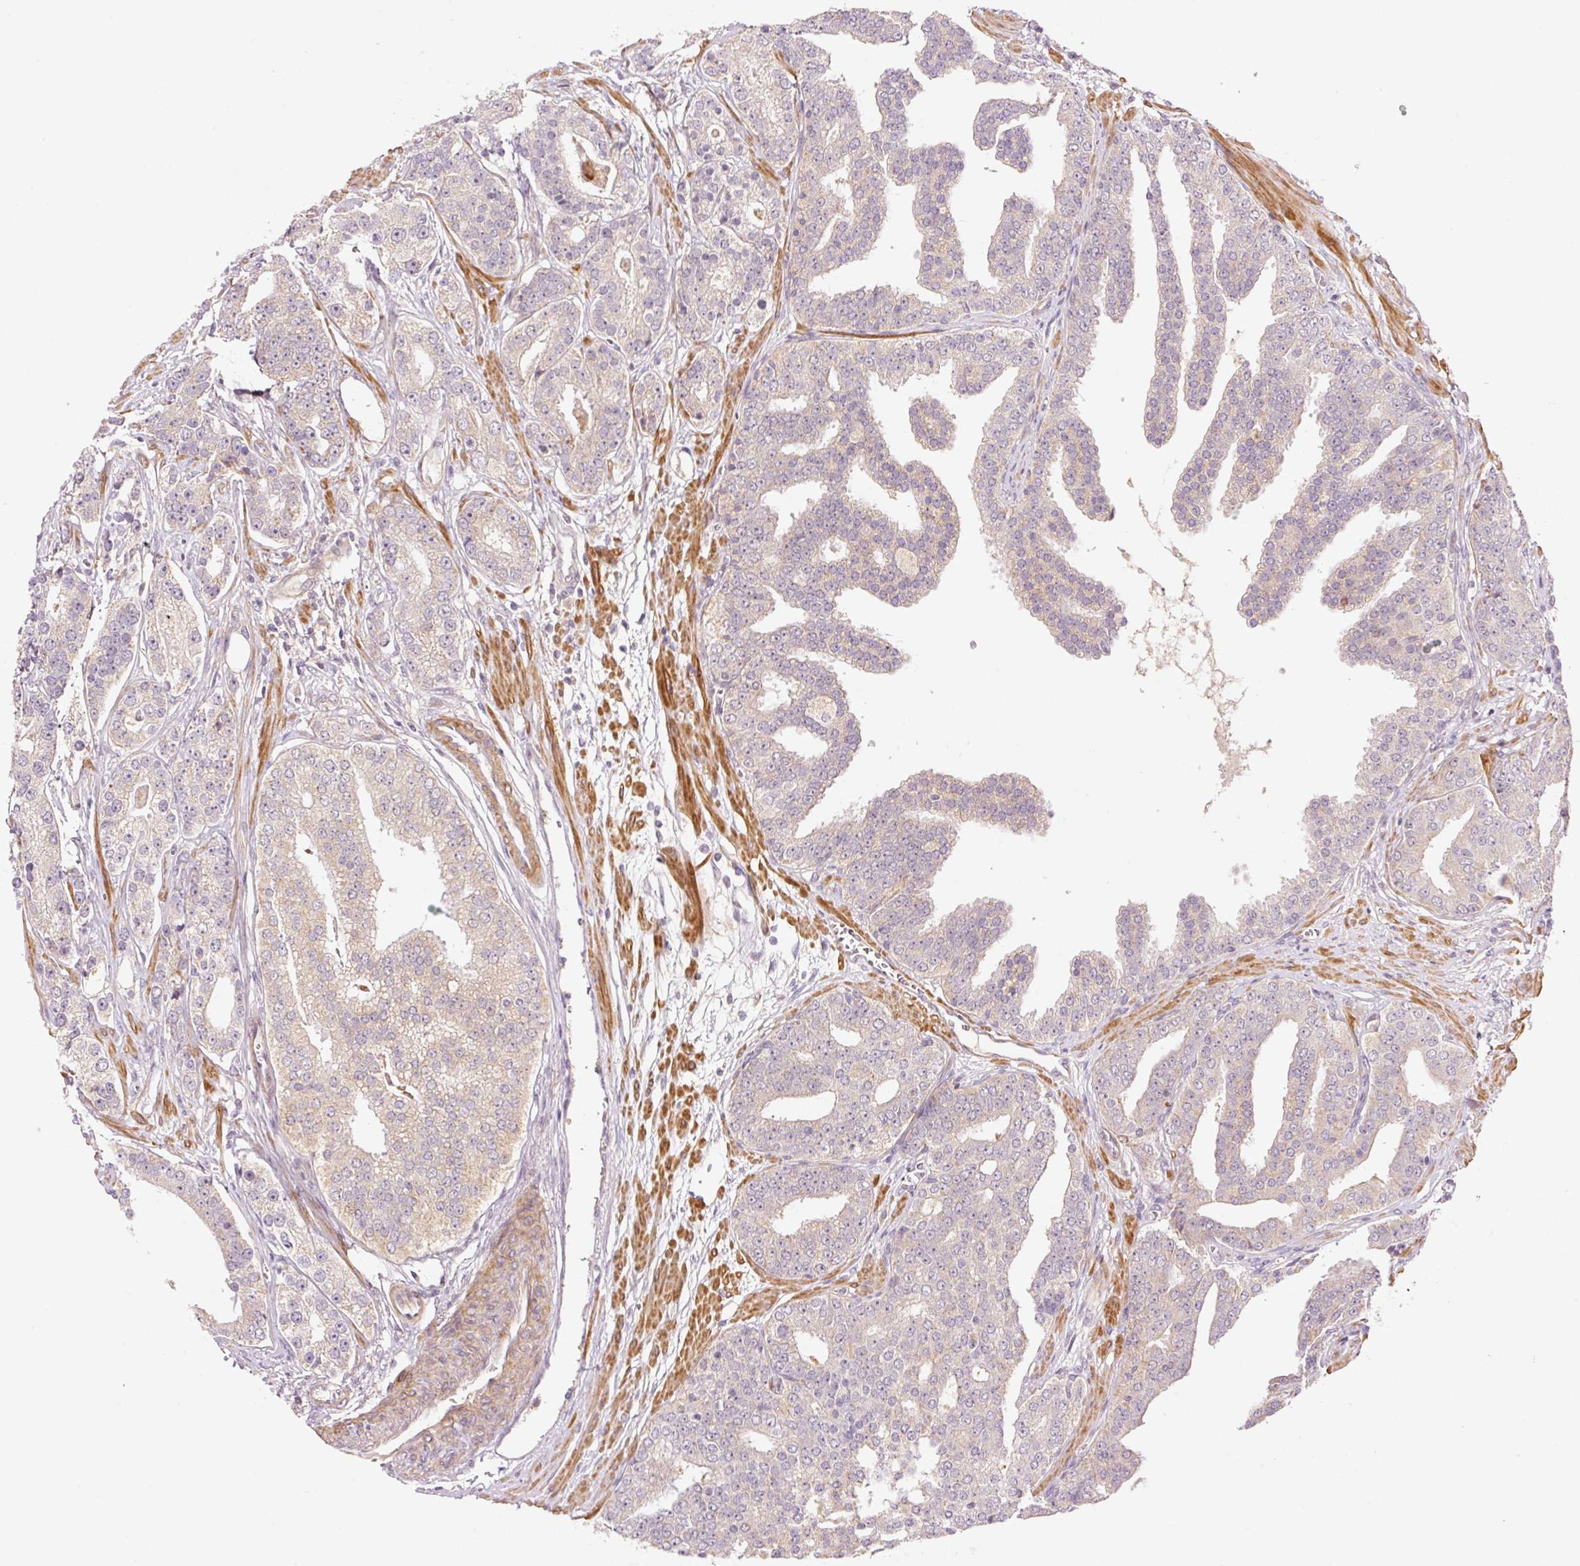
{"staining": {"intensity": "weak", "quantity": "25%-75%", "location": "cytoplasmic/membranous"}, "tissue": "prostate cancer", "cell_type": "Tumor cells", "image_type": "cancer", "snomed": [{"axis": "morphology", "description": "Adenocarcinoma, High grade"}, {"axis": "topography", "description": "Prostate"}], "caption": "Prostate cancer (adenocarcinoma (high-grade)) tissue displays weak cytoplasmic/membranous positivity in about 25%-75% of tumor cells (Stains: DAB in brown, nuclei in blue, Microscopy: brightfield microscopy at high magnification).", "gene": "SLC29A3", "patient": {"sex": "male", "age": 71}}